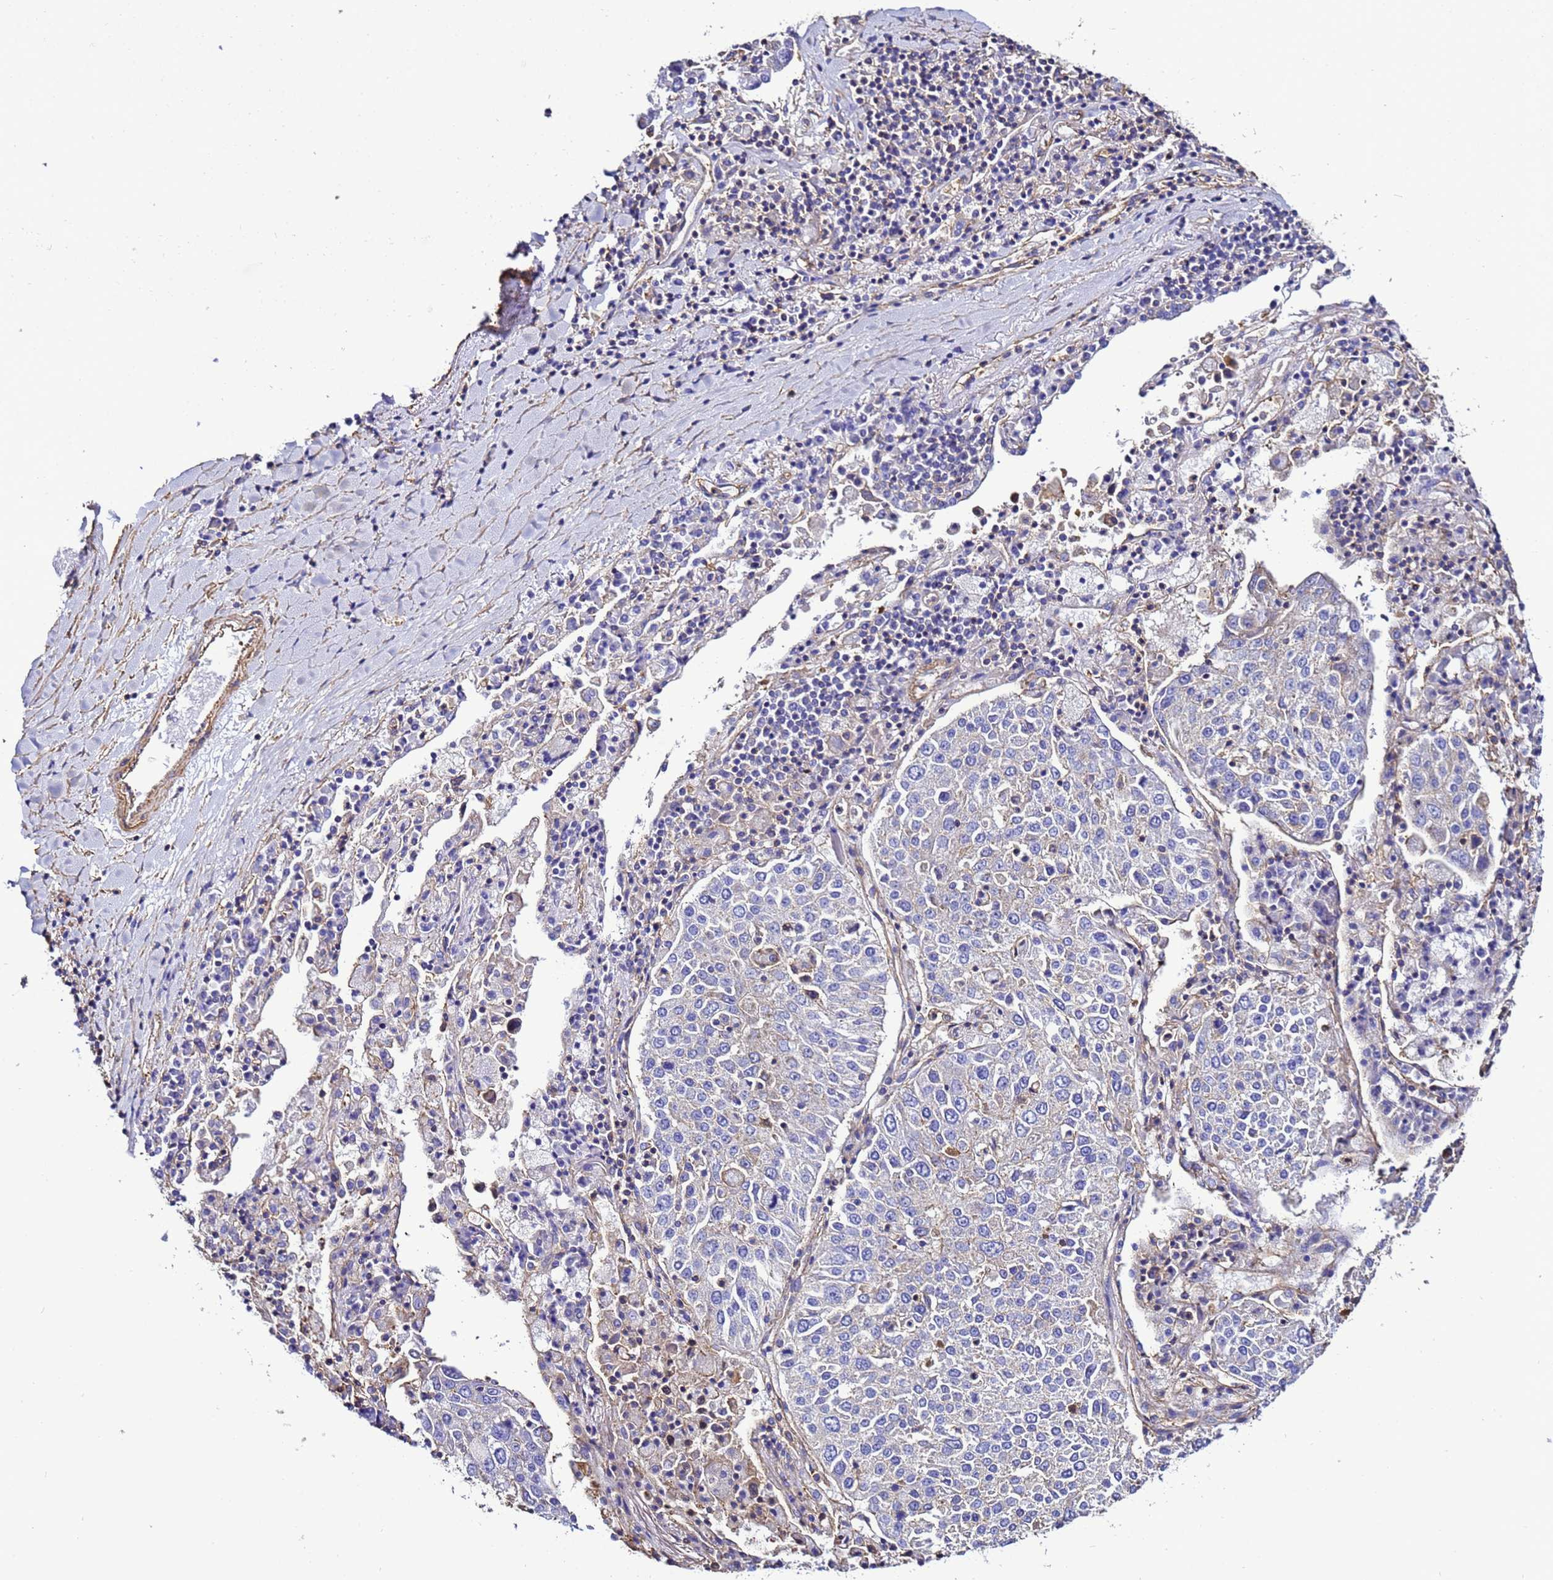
{"staining": {"intensity": "weak", "quantity": "<25%", "location": "cytoplasmic/membranous"}, "tissue": "lung cancer", "cell_type": "Tumor cells", "image_type": "cancer", "snomed": [{"axis": "morphology", "description": "Squamous cell carcinoma, NOS"}, {"axis": "topography", "description": "Lung"}], "caption": "Lung cancer (squamous cell carcinoma) was stained to show a protein in brown. There is no significant positivity in tumor cells.", "gene": "MYL12A", "patient": {"sex": "male", "age": 65}}